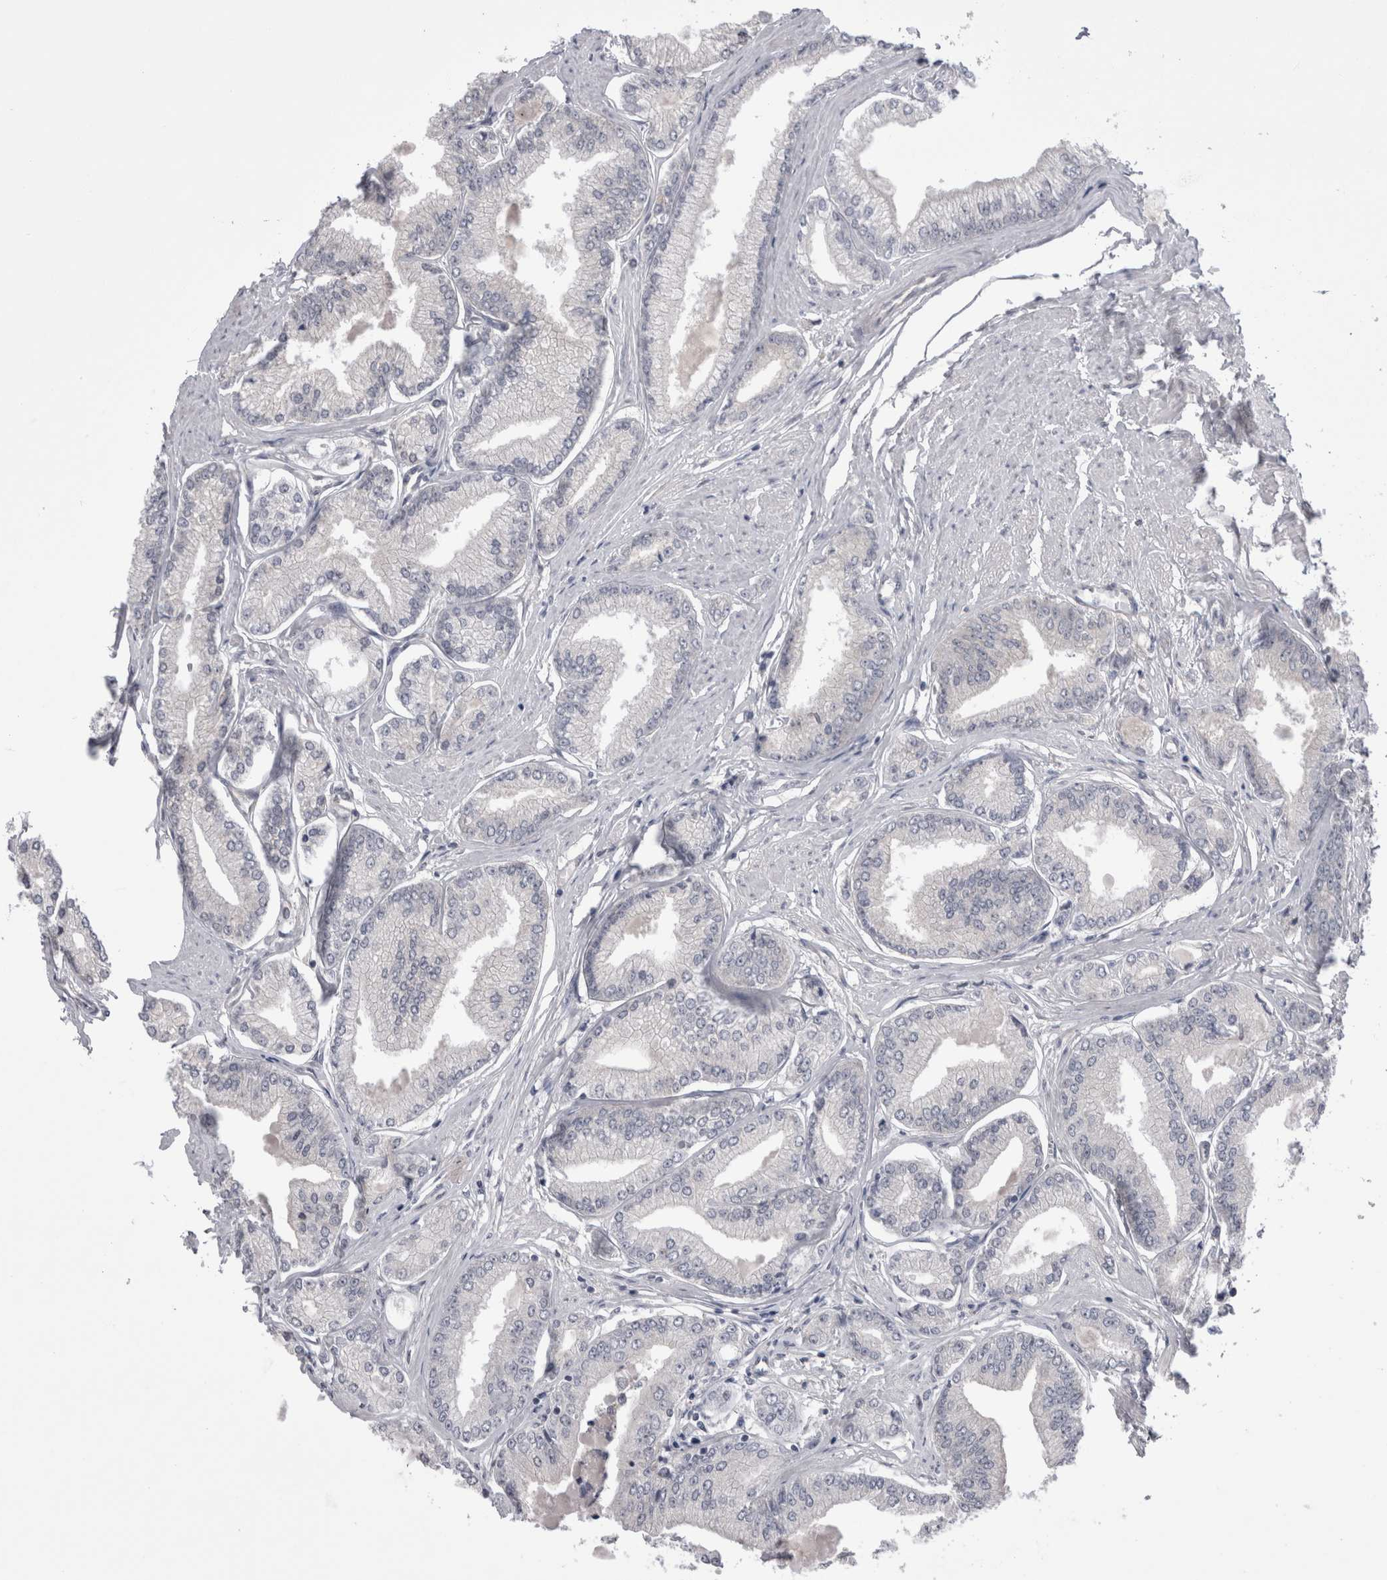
{"staining": {"intensity": "negative", "quantity": "none", "location": "none"}, "tissue": "prostate cancer", "cell_type": "Tumor cells", "image_type": "cancer", "snomed": [{"axis": "morphology", "description": "Adenocarcinoma, Low grade"}, {"axis": "topography", "description": "Prostate"}], "caption": "Protein analysis of adenocarcinoma (low-grade) (prostate) displays no significant positivity in tumor cells.", "gene": "DCTN6", "patient": {"sex": "male", "age": 52}}